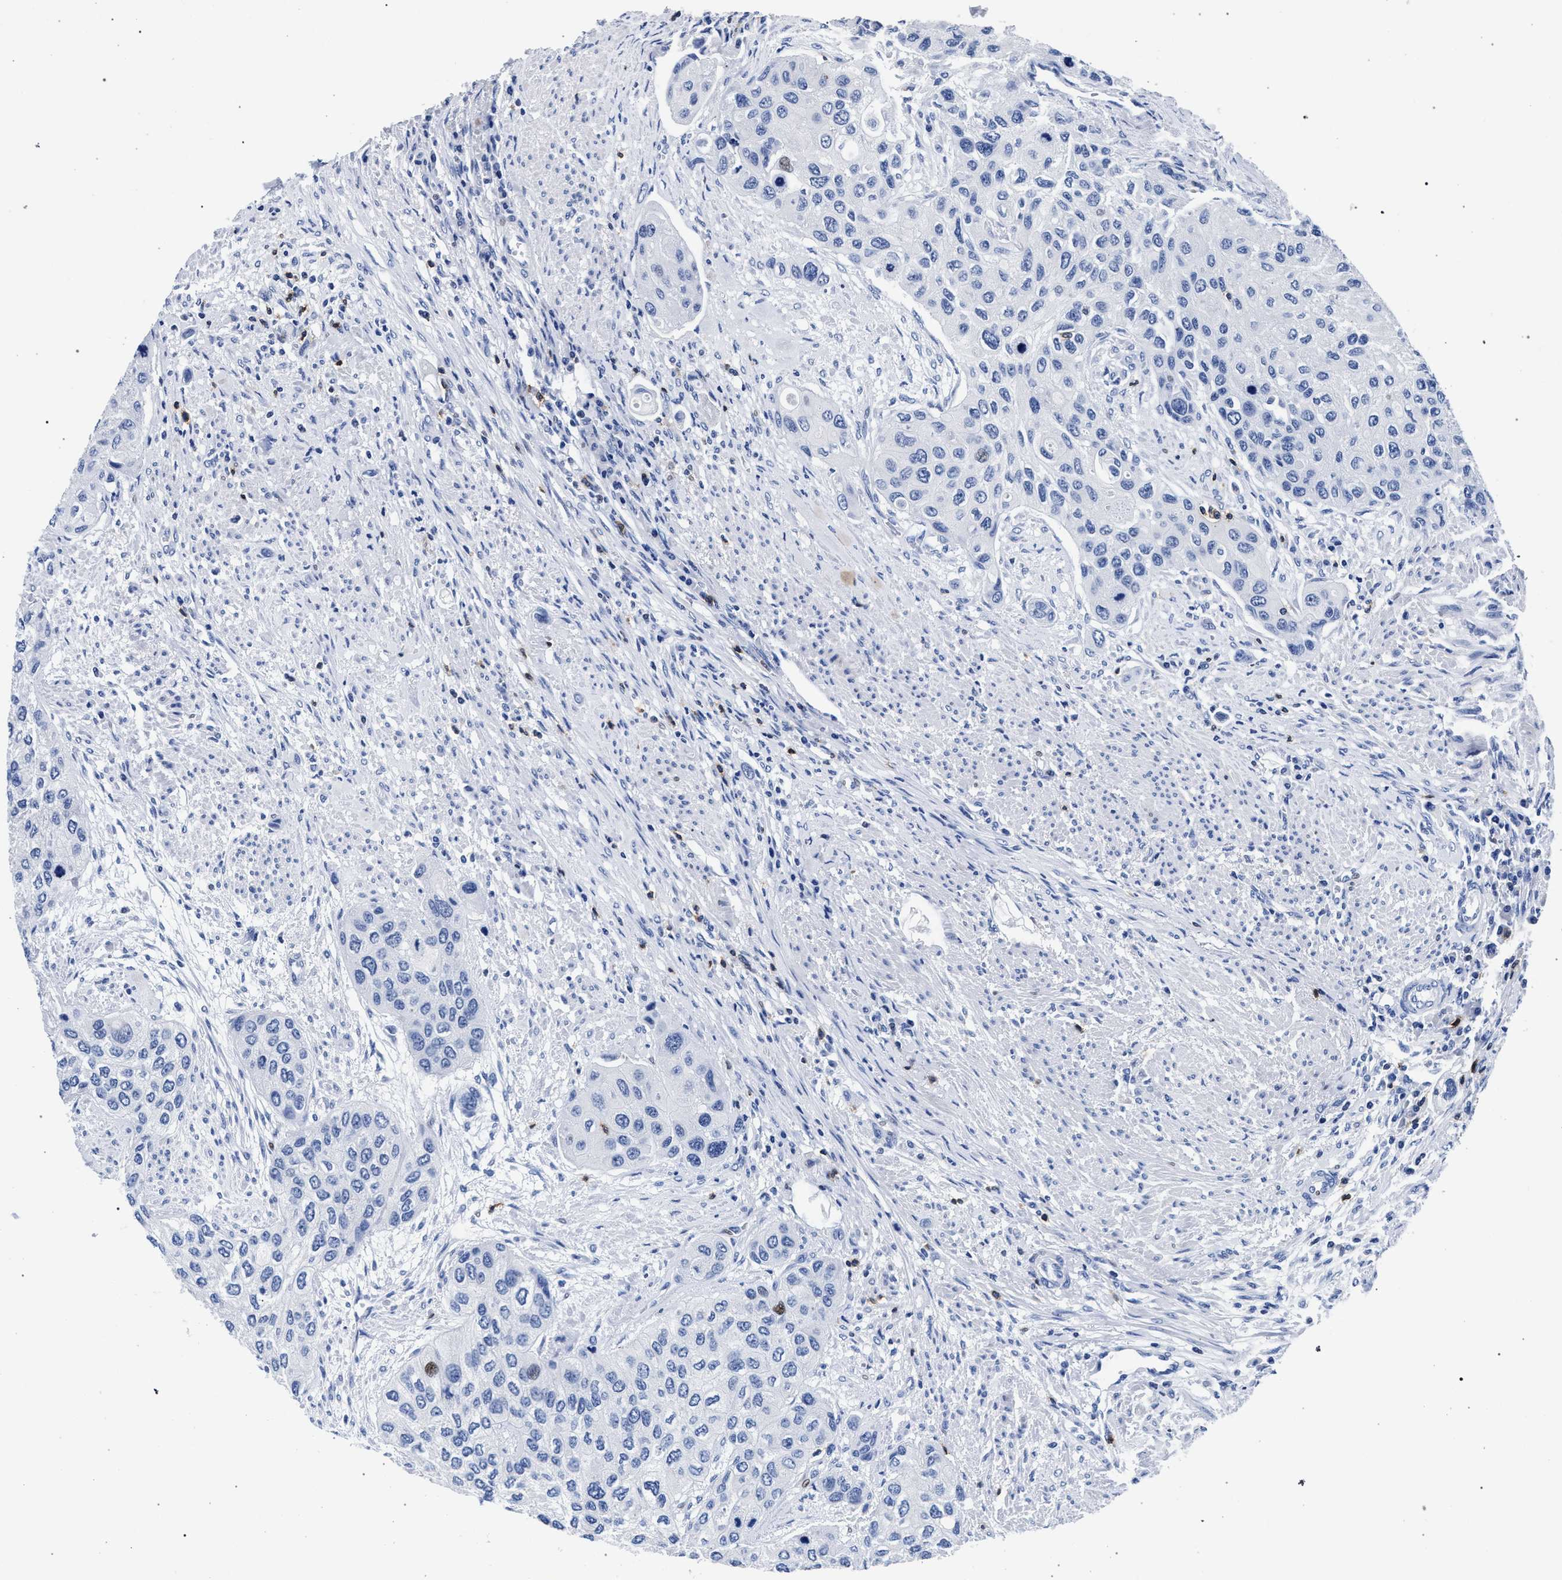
{"staining": {"intensity": "negative", "quantity": "none", "location": "none"}, "tissue": "urothelial cancer", "cell_type": "Tumor cells", "image_type": "cancer", "snomed": [{"axis": "morphology", "description": "Urothelial carcinoma, High grade"}, {"axis": "topography", "description": "Urinary bladder"}], "caption": "High power microscopy micrograph of an immunohistochemistry (IHC) image of high-grade urothelial carcinoma, revealing no significant staining in tumor cells. (DAB immunohistochemistry (IHC) with hematoxylin counter stain).", "gene": "KLRK1", "patient": {"sex": "female", "age": 56}}